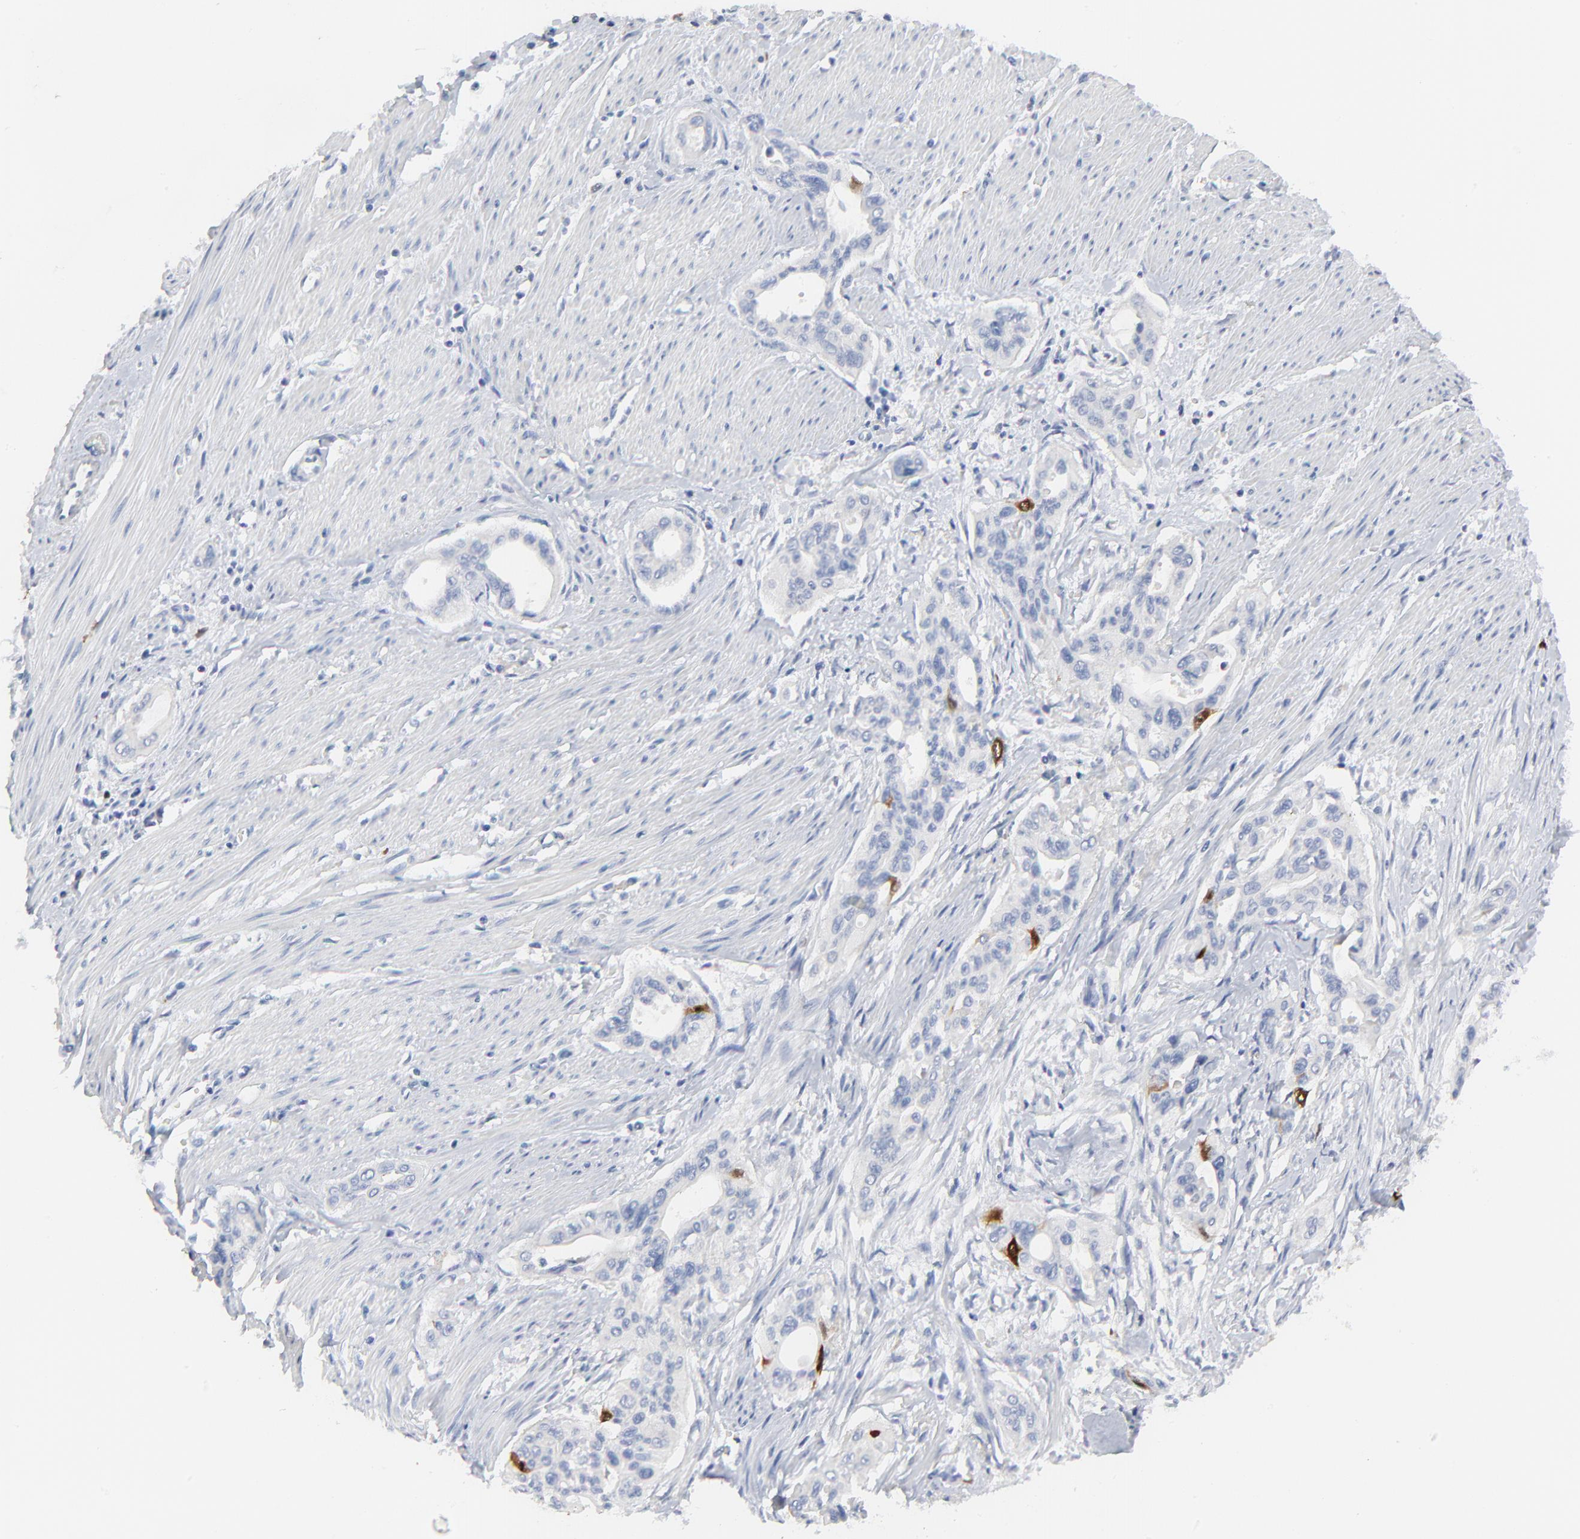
{"staining": {"intensity": "strong", "quantity": "<25%", "location": "cytoplasmic/membranous,nuclear"}, "tissue": "pancreatic cancer", "cell_type": "Tumor cells", "image_type": "cancer", "snomed": [{"axis": "morphology", "description": "Adenocarcinoma, NOS"}, {"axis": "topography", "description": "Pancreas"}], "caption": "Approximately <25% of tumor cells in pancreatic cancer display strong cytoplasmic/membranous and nuclear protein positivity as visualized by brown immunohistochemical staining.", "gene": "CDK1", "patient": {"sex": "male", "age": 77}}